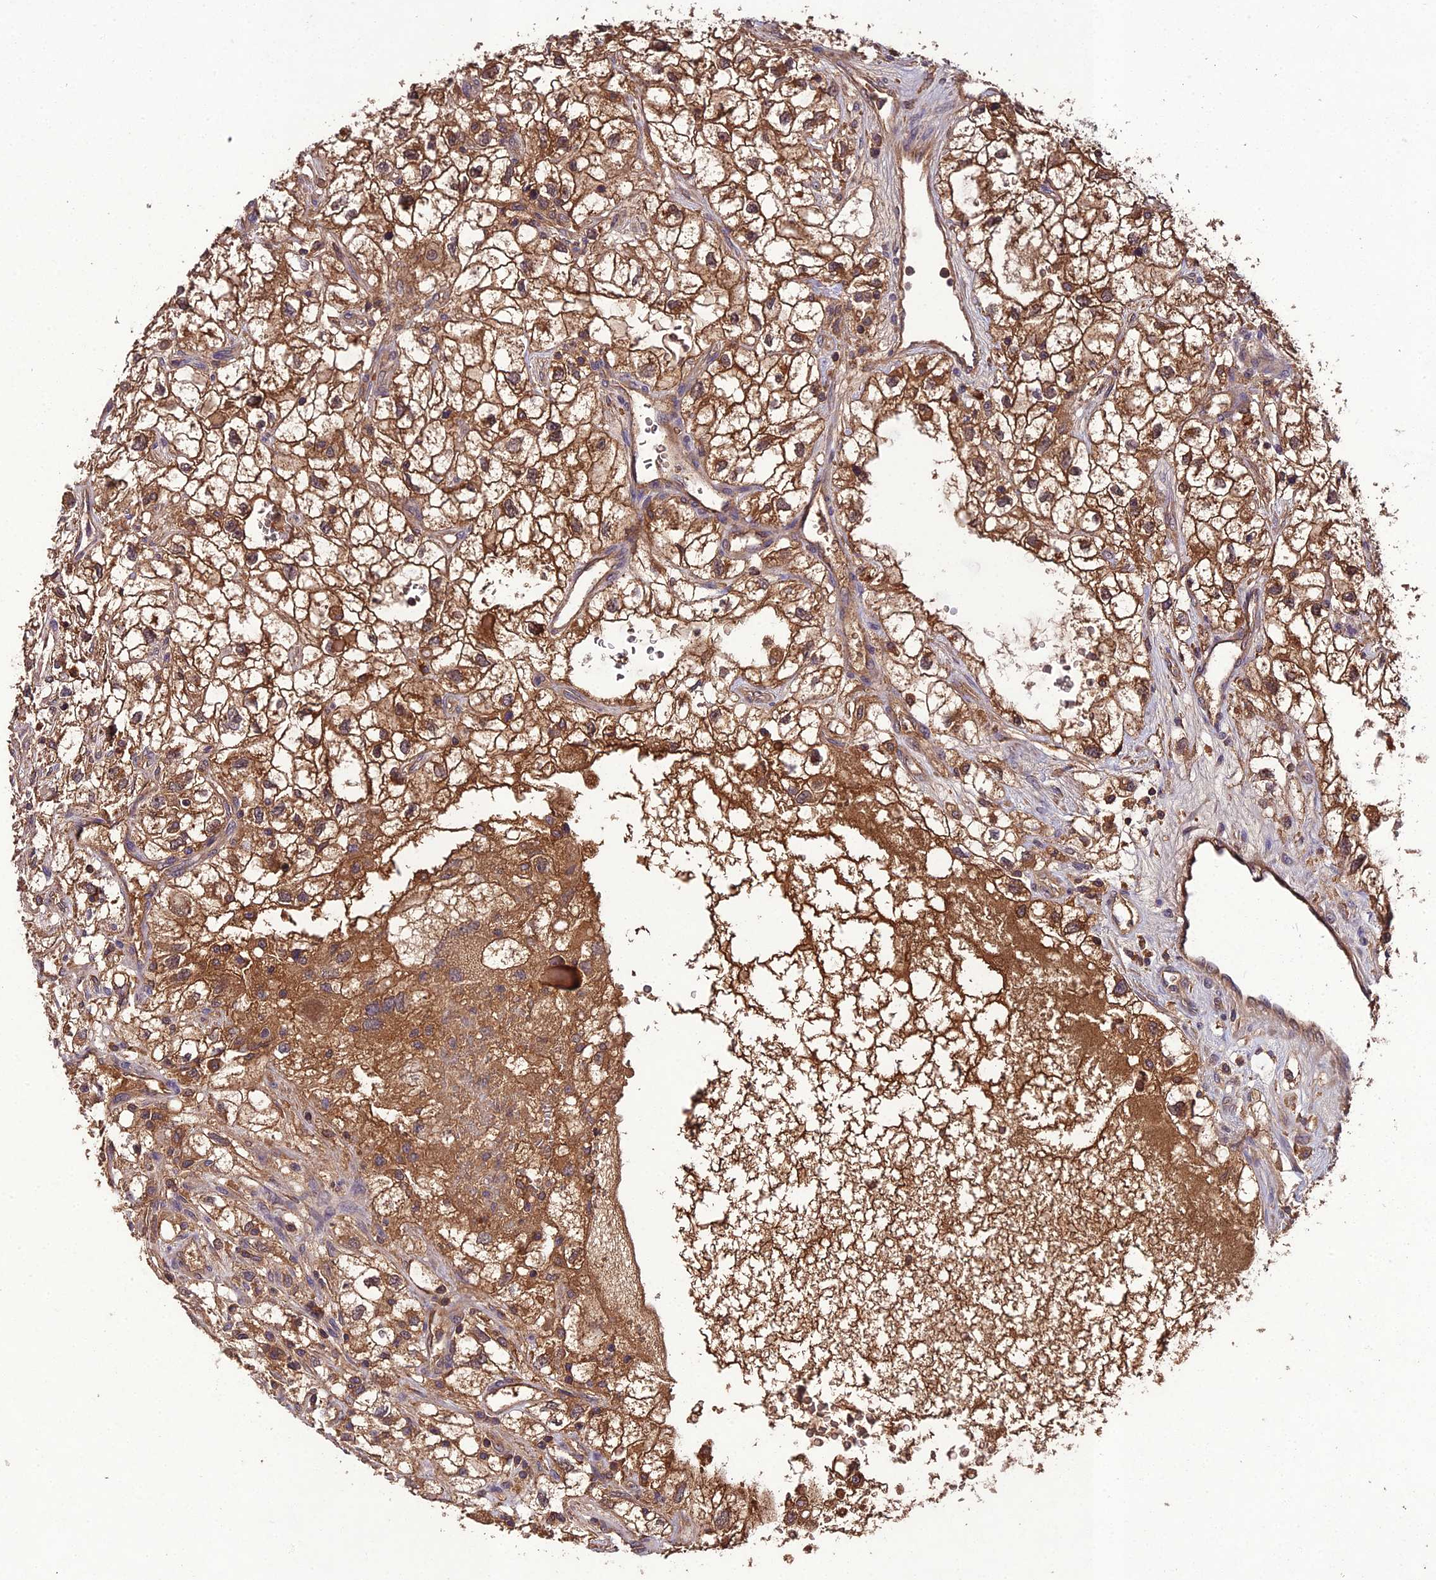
{"staining": {"intensity": "moderate", "quantity": ">75%", "location": "cytoplasmic/membranous"}, "tissue": "renal cancer", "cell_type": "Tumor cells", "image_type": "cancer", "snomed": [{"axis": "morphology", "description": "Adenocarcinoma, NOS"}, {"axis": "topography", "description": "Kidney"}], "caption": "Immunohistochemical staining of human renal adenocarcinoma exhibits medium levels of moderate cytoplasmic/membranous expression in about >75% of tumor cells.", "gene": "TMEM258", "patient": {"sex": "male", "age": 59}}